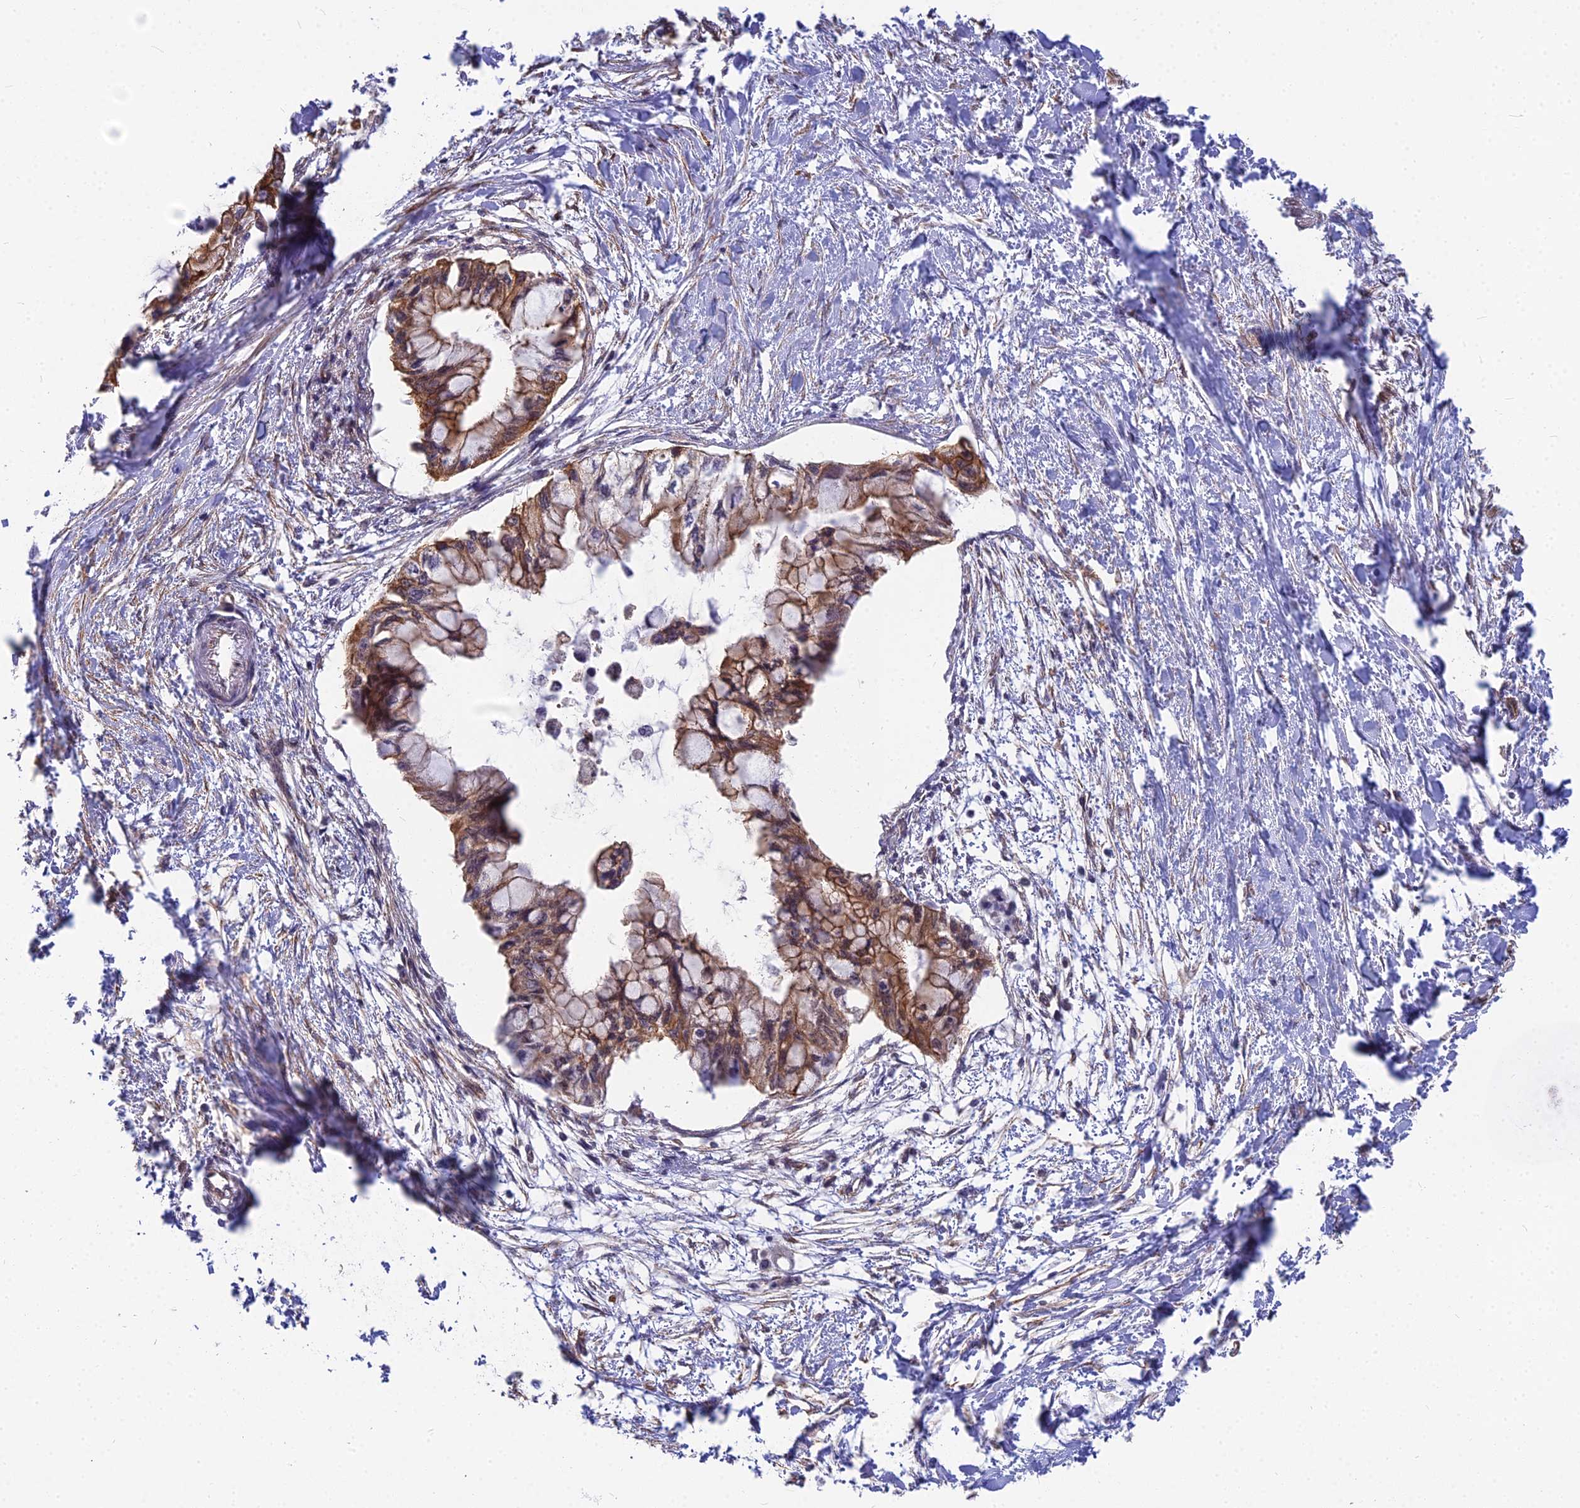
{"staining": {"intensity": "moderate", "quantity": ">75%", "location": "cytoplasmic/membranous"}, "tissue": "pancreatic cancer", "cell_type": "Tumor cells", "image_type": "cancer", "snomed": [{"axis": "morphology", "description": "Adenocarcinoma, NOS"}, {"axis": "topography", "description": "Pancreas"}], "caption": "An immunohistochemistry histopathology image of tumor tissue is shown. Protein staining in brown labels moderate cytoplasmic/membranous positivity in pancreatic cancer (adenocarcinoma) within tumor cells.", "gene": "YJU2", "patient": {"sex": "male", "age": 48}}